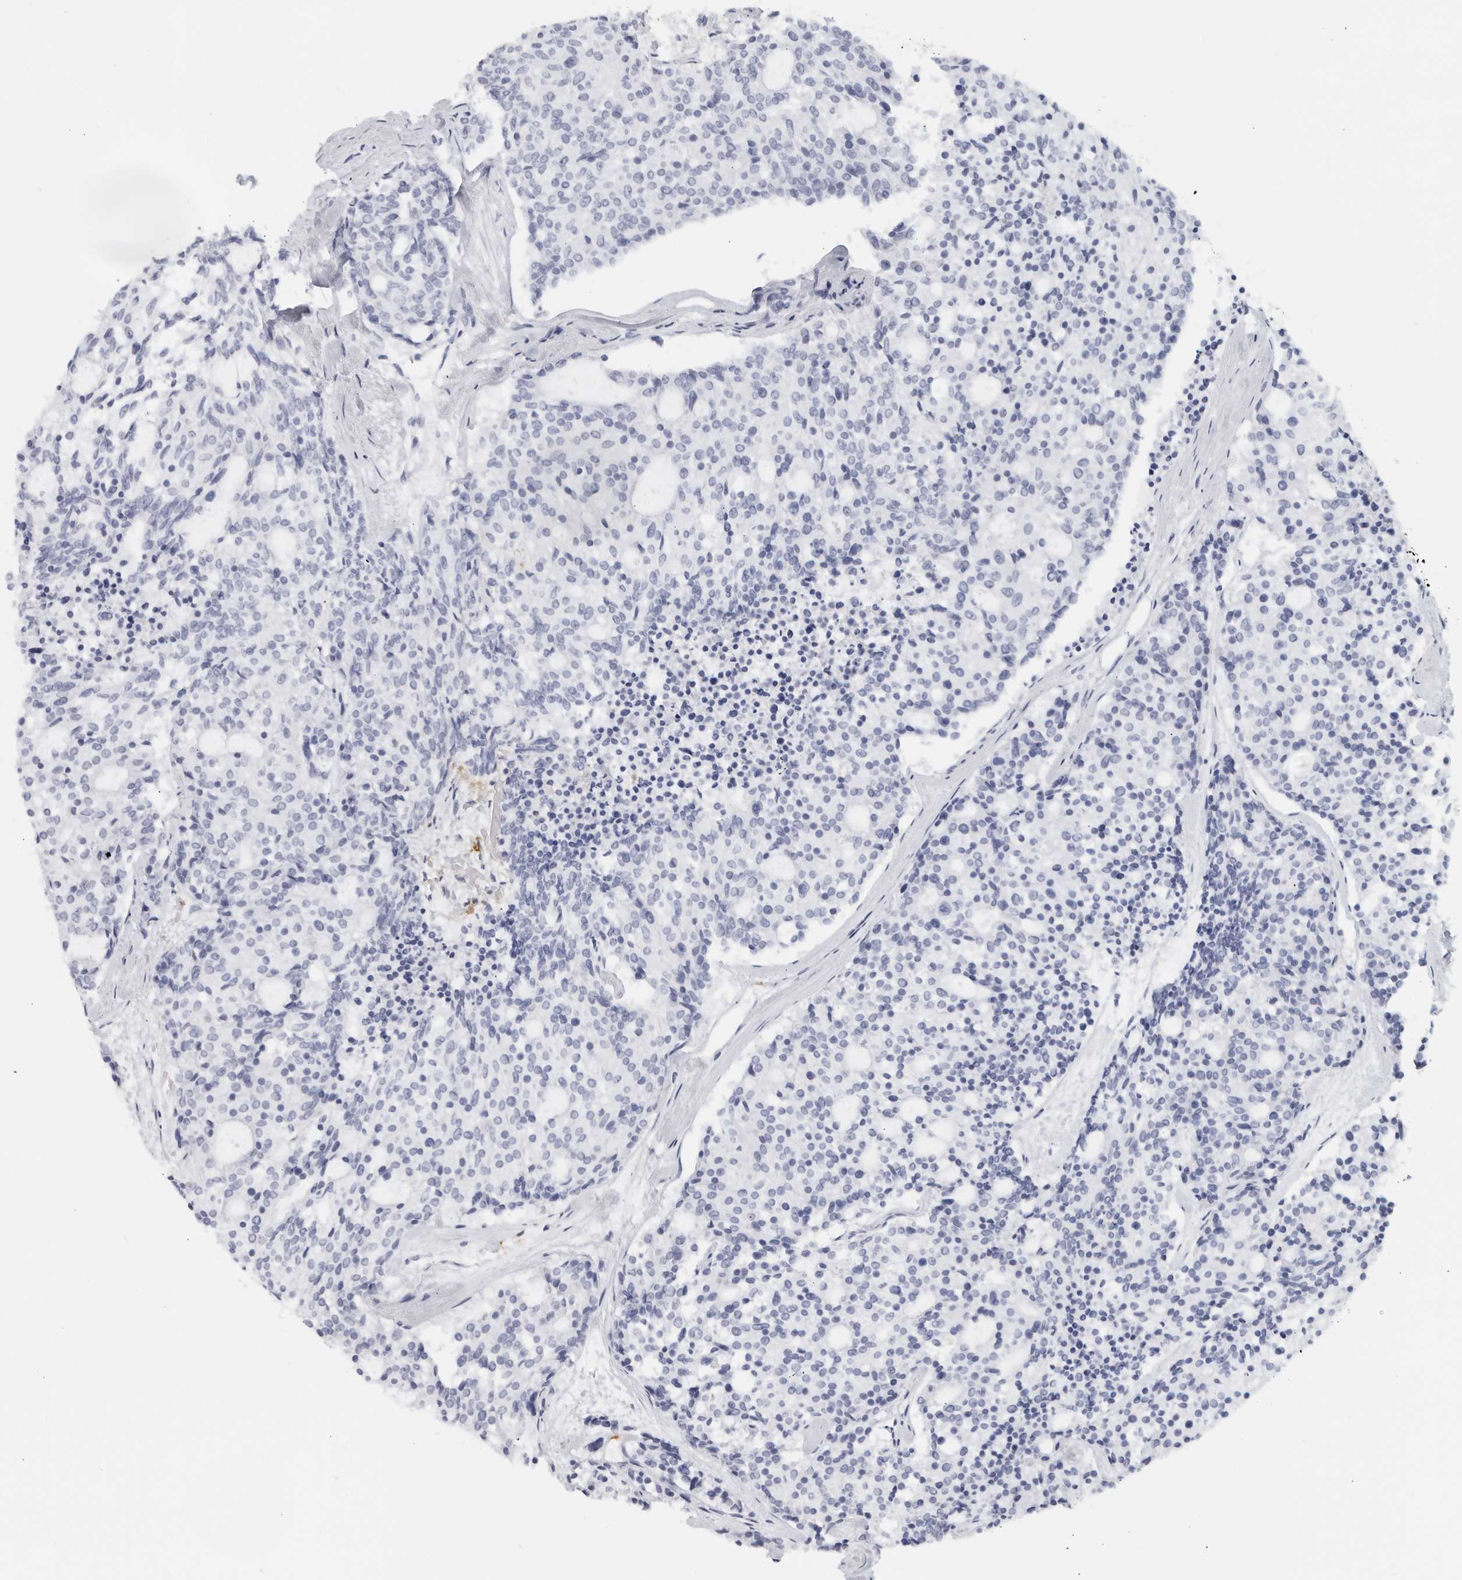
{"staining": {"intensity": "negative", "quantity": "none", "location": "none"}, "tissue": "carcinoid", "cell_type": "Tumor cells", "image_type": "cancer", "snomed": [{"axis": "morphology", "description": "Carcinoid, malignant, NOS"}, {"axis": "topography", "description": "Pancreas"}], "caption": "Tumor cells are negative for brown protein staining in malignant carcinoid.", "gene": "FGG", "patient": {"sex": "female", "age": 54}}